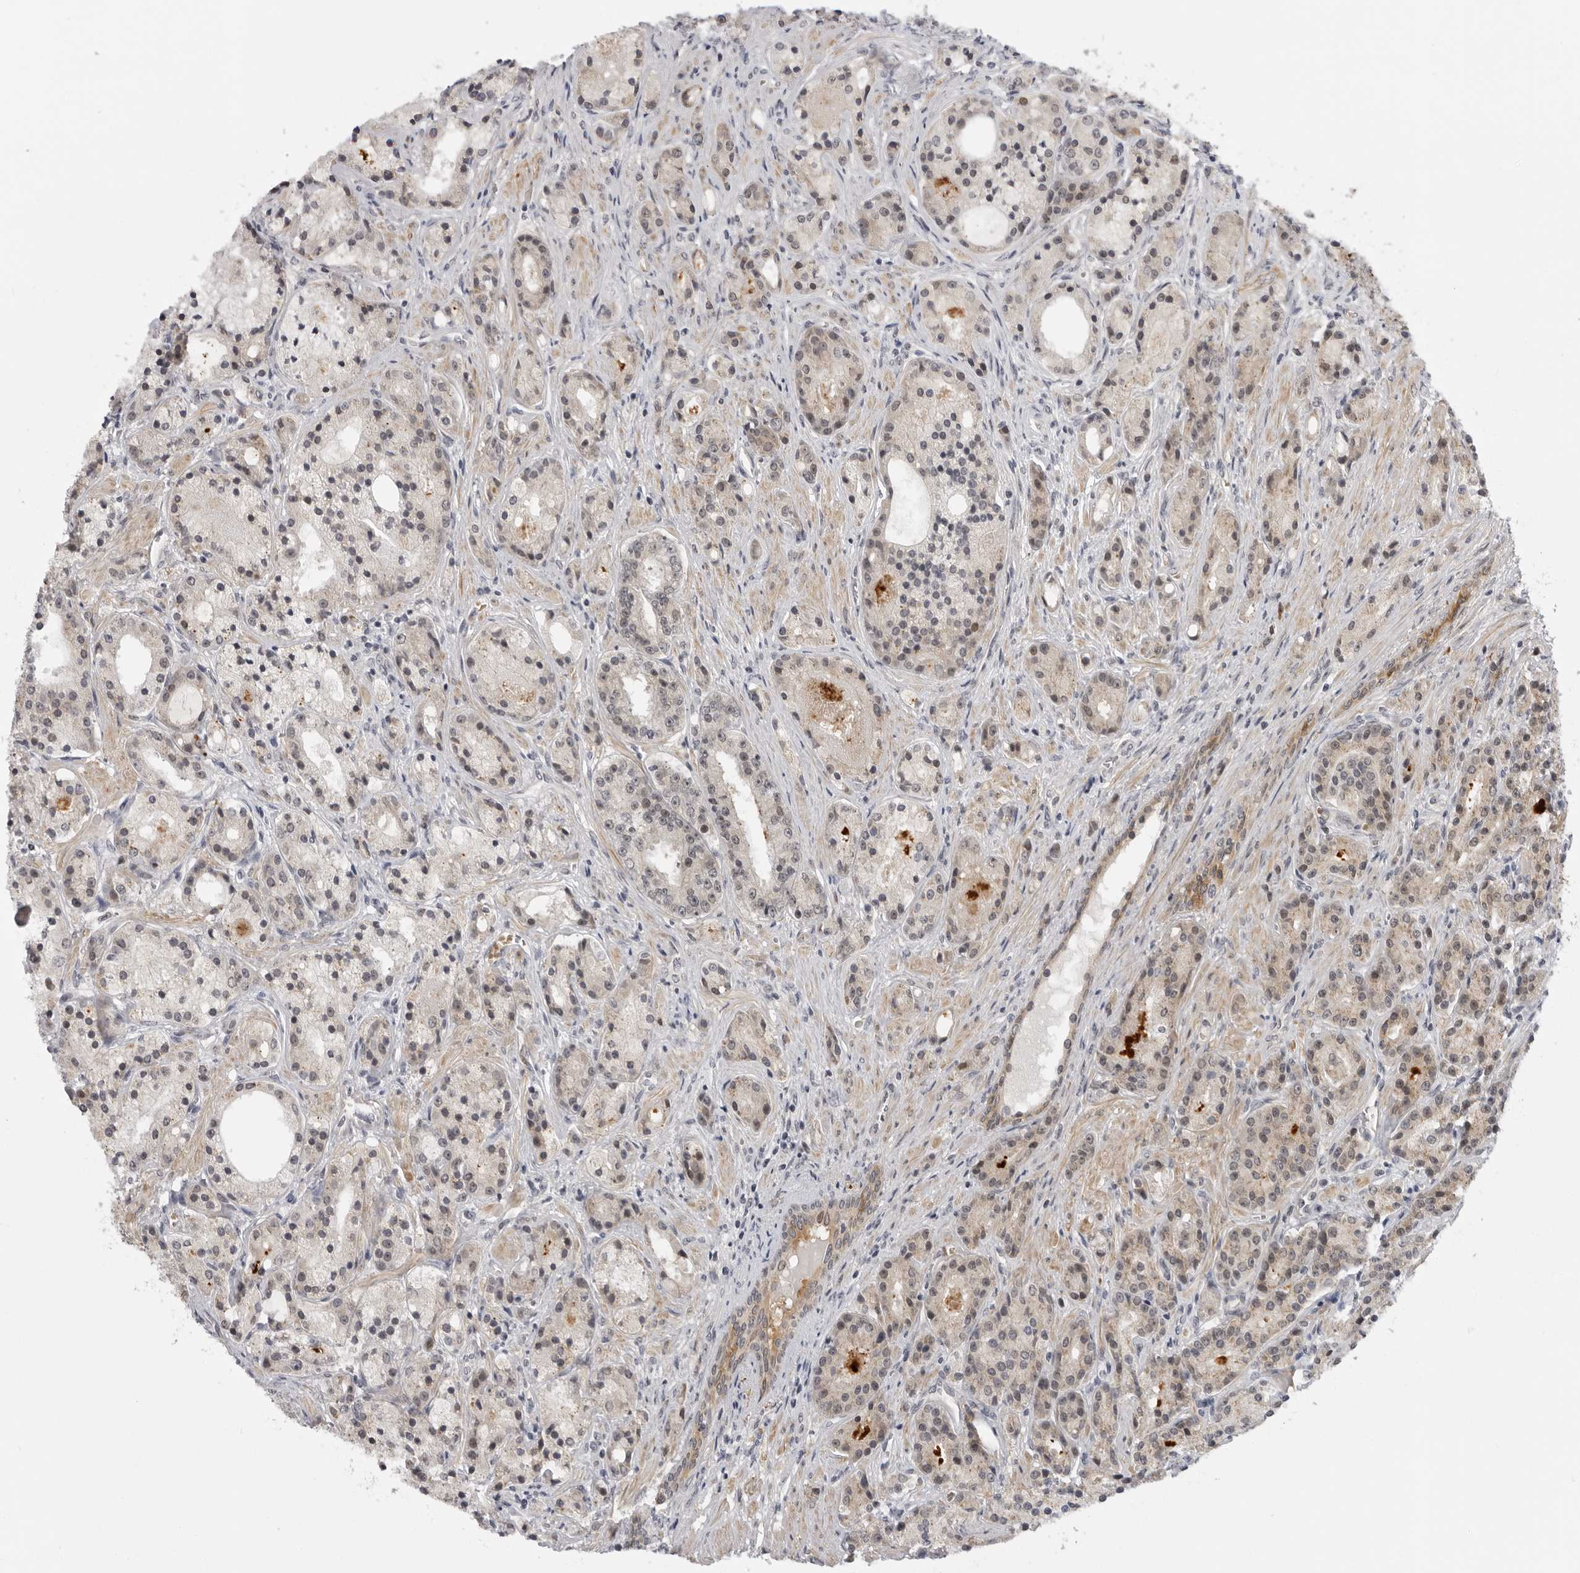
{"staining": {"intensity": "moderate", "quantity": ">75%", "location": "cytoplasmic/membranous,nuclear"}, "tissue": "prostate cancer", "cell_type": "Tumor cells", "image_type": "cancer", "snomed": [{"axis": "morphology", "description": "Adenocarcinoma, High grade"}, {"axis": "topography", "description": "Prostate"}], "caption": "About >75% of tumor cells in human prostate cancer reveal moderate cytoplasmic/membranous and nuclear protein expression as visualized by brown immunohistochemical staining.", "gene": "ALPK2", "patient": {"sex": "male", "age": 60}}